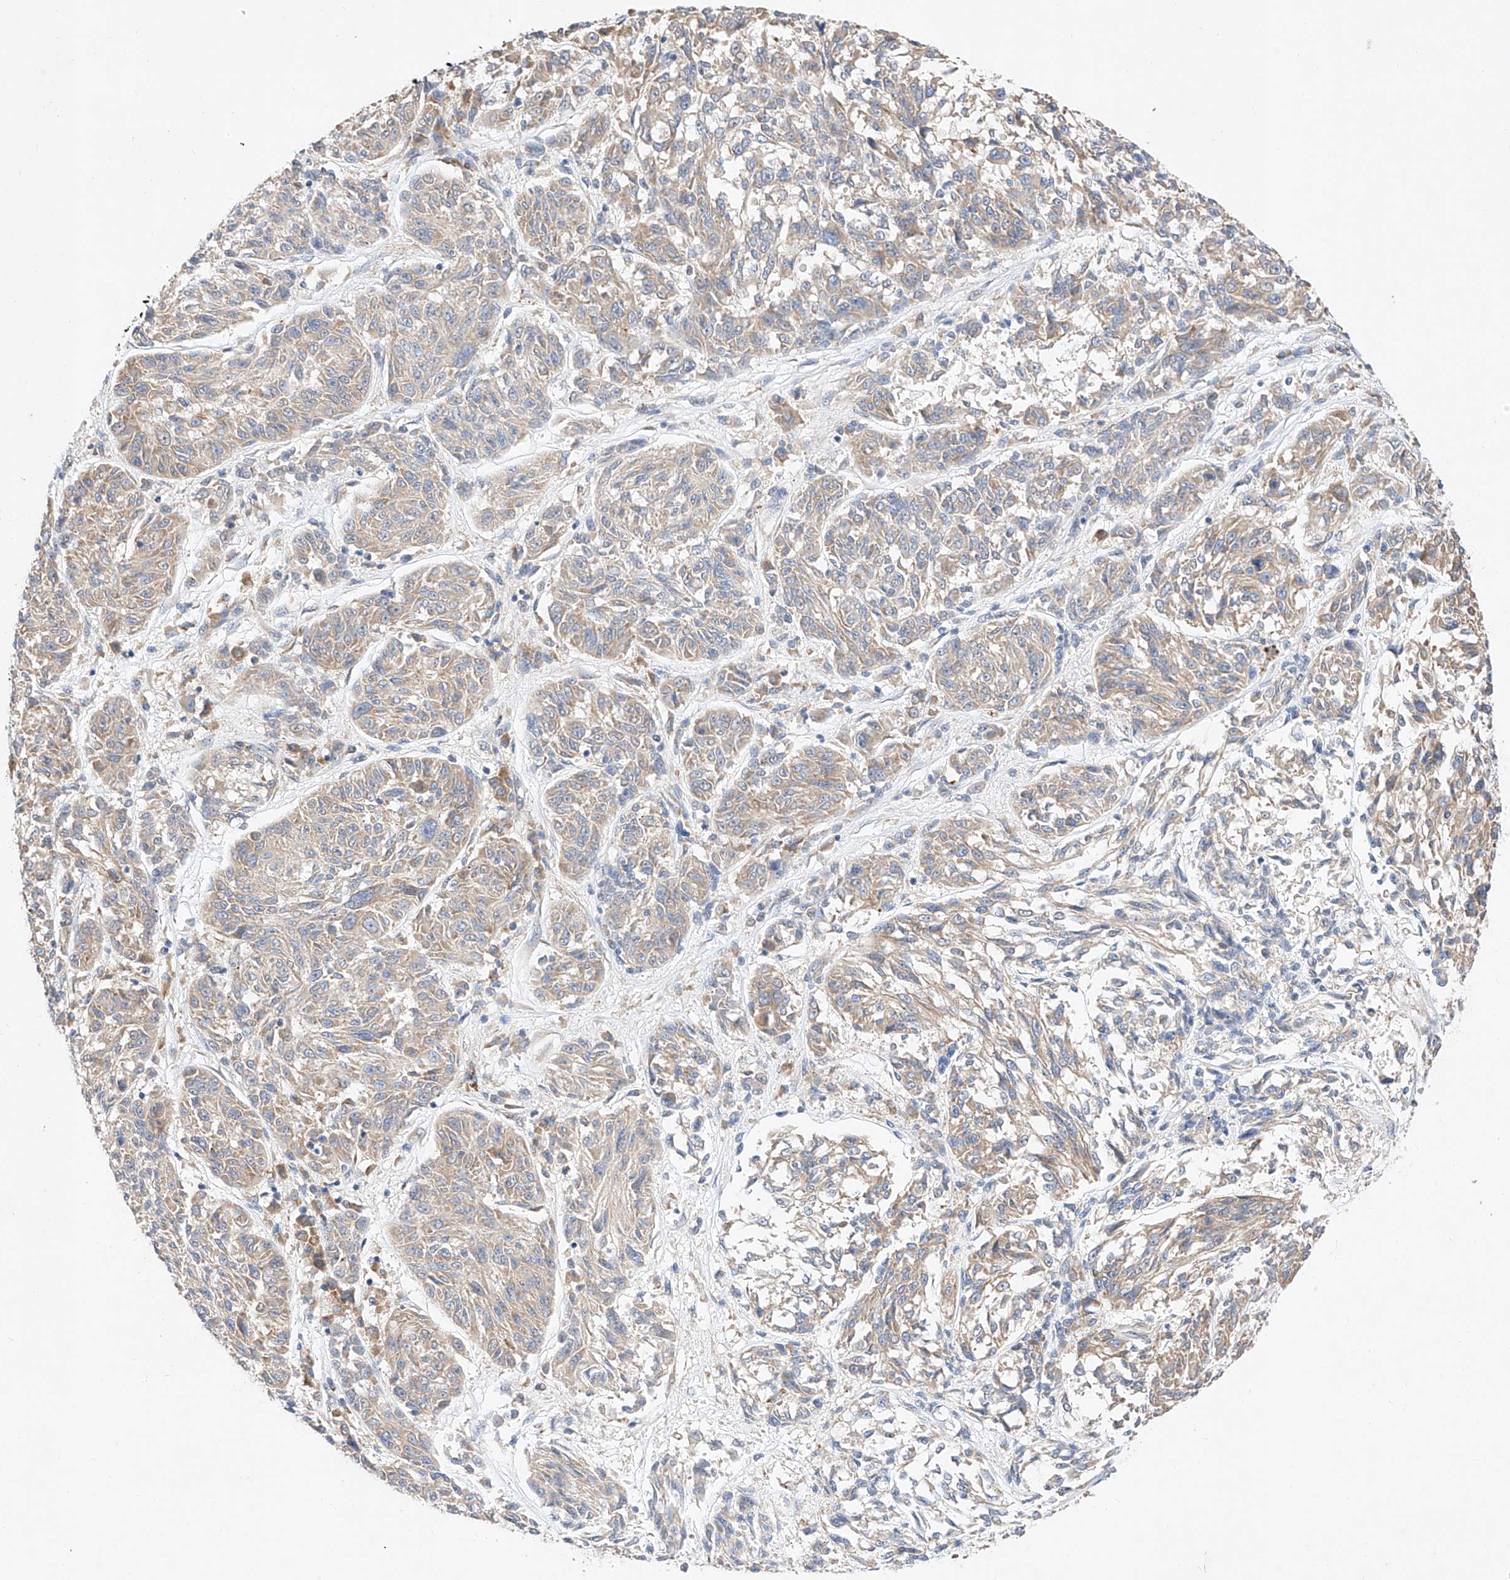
{"staining": {"intensity": "weak", "quantity": ">75%", "location": "cytoplasmic/membranous"}, "tissue": "melanoma", "cell_type": "Tumor cells", "image_type": "cancer", "snomed": [{"axis": "morphology", "description": "Malignant melanoma, NOS"}, {"axis": "topography", "description": "Skin"}], "caption": "Immunohistochemistry (IHC) (DAB (3,3'-diaminobenzidine)) staining of human melanoma demonstrates weak cytoplasmic/membranous protein expression in approximately >75% of tumor cells. (DAB IHC with brightfield microscopy, high magnification).", "gene": "C6orf118", "patient": {"sex": "male", "age": 53}}